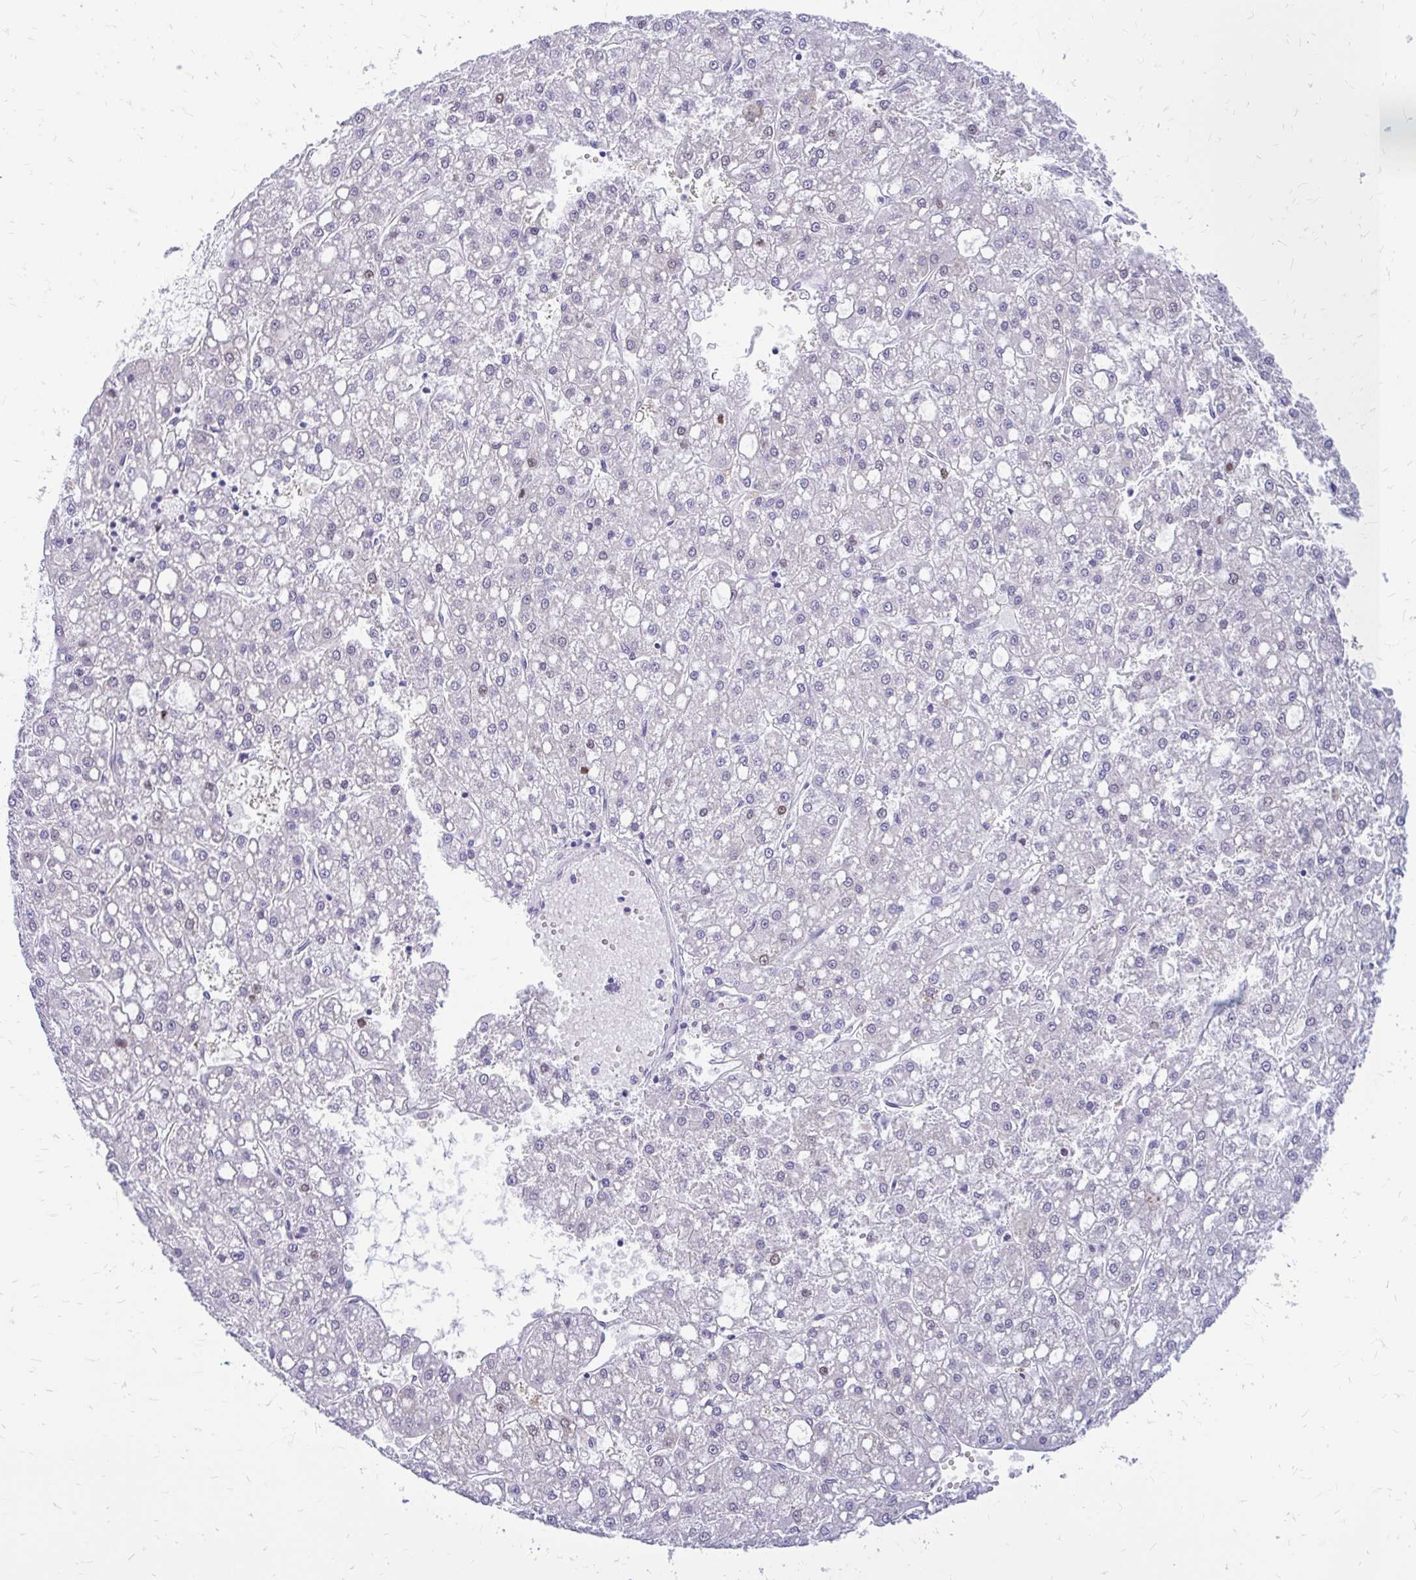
{"staining": {"intensity": "weak", "quantity": "<25%", "location": "nuclear"}, "tissue": "liver cancer", "cell_type": "Tumor cells", "image_type": "cancer", "snomed": [{"axis": "morphology", "description": "Carcinoma, Hepatocellular, NOS"}, {"axis": "topography", "description": "Liver"}], "caption": "An IHC image of hepatocellular carcinoma (liver) is shown. There is no staining in tumor cells of hepatocellular carcinoma (liver).", "gene": "MAP1LC3A", "patient": {"sex": "male", "age": 67}}